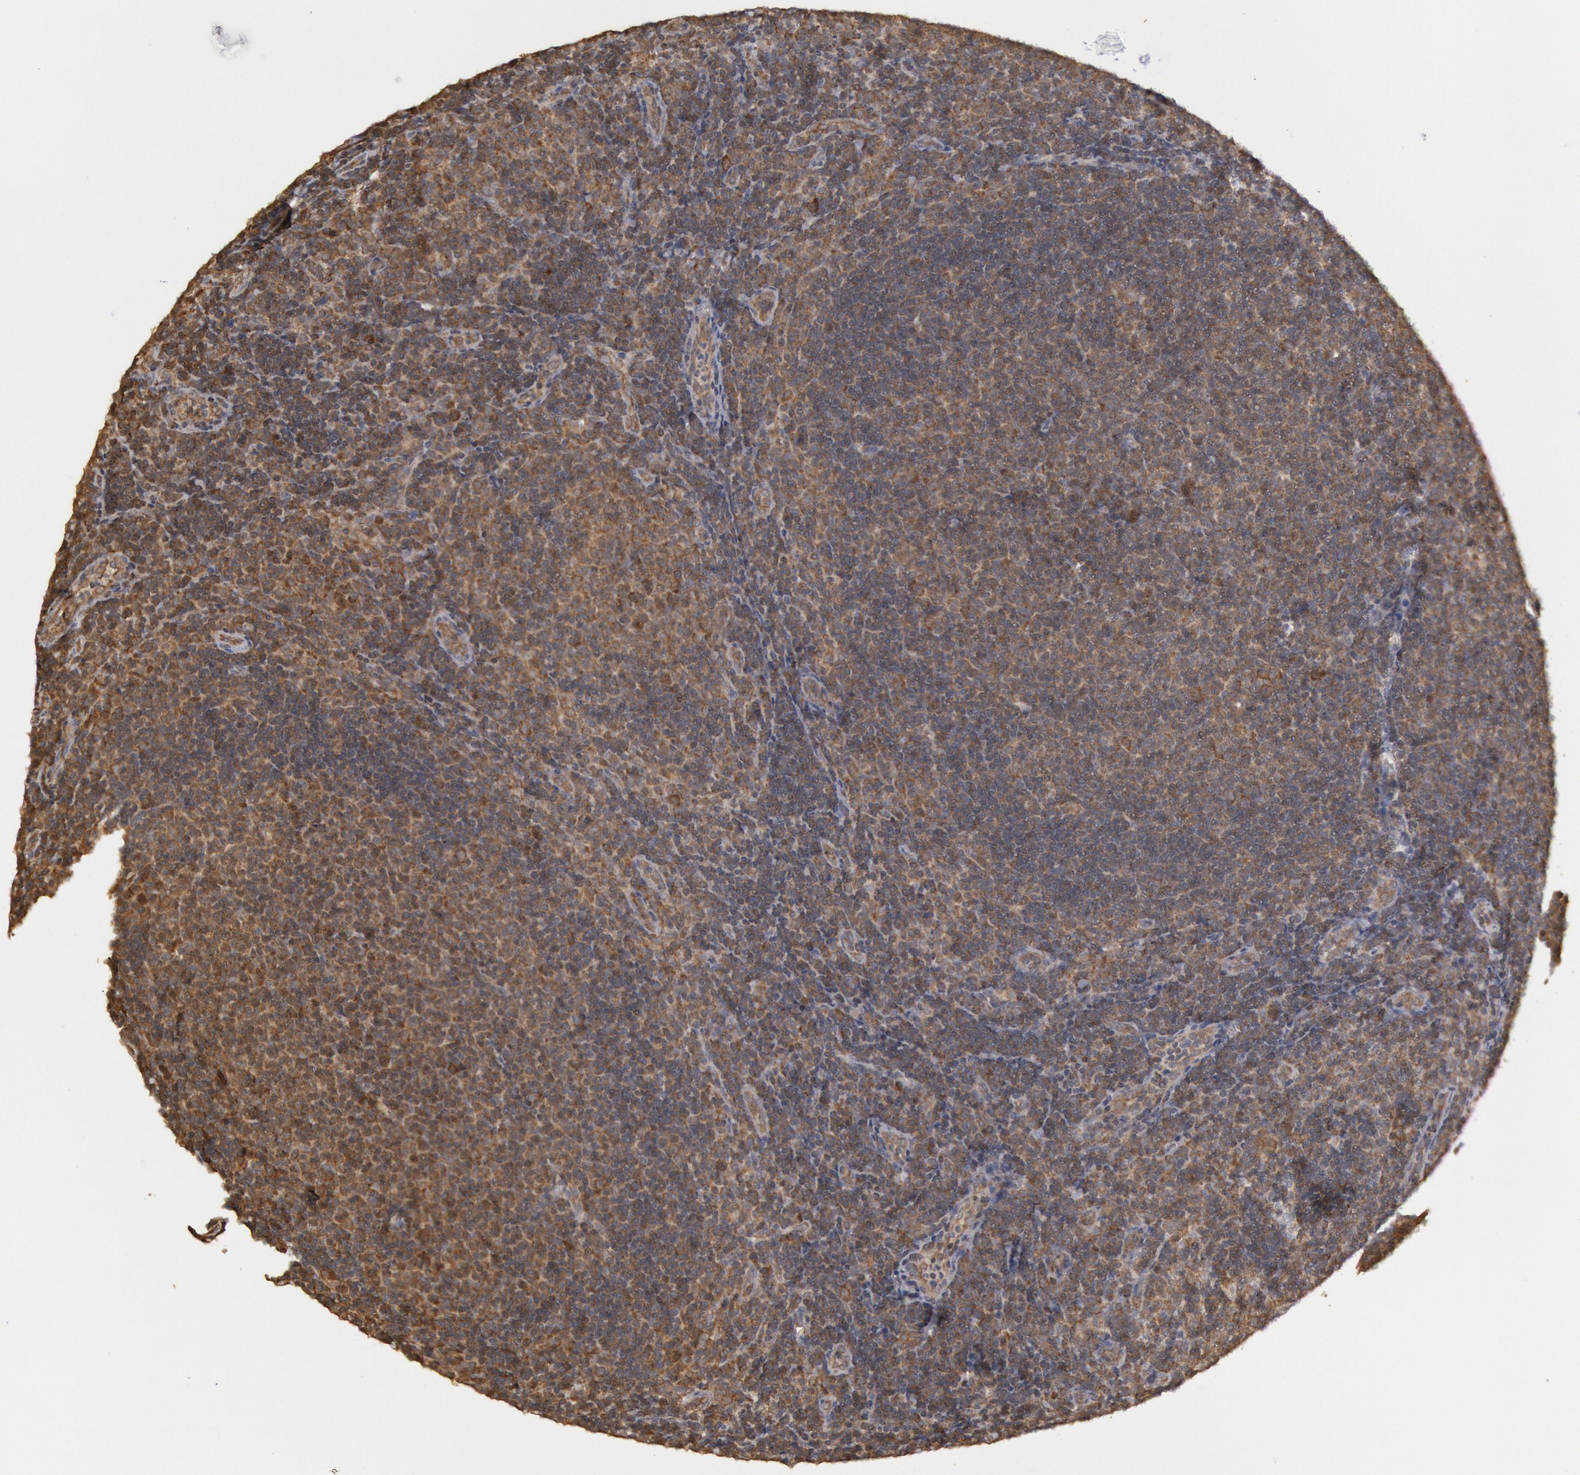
{"staining": {"intensity": "moderate", "quantity": "25%-75%", "location": "cytoplasmic/membranous,nuclear"}, "tissue": "lymphoma", "cell_type": "Tumor cells", "image_type": "cancer", "snomed": [{"axis": "morphology", "description": "Malignant lymphoma, non-Hodgkin's type, Low grade"}, {"axis": "topography", "description": "Lymph node"}], "caption": "Immunohistochemical staining of human malignant lymphoma, non-Hodgkin's type (low-grade) exhibits moderate cytoplasmic/membranous and nuclear protein staining in approximately 25%-75% of tumor cells. (Stains: DAB in brown, nuclei in blue, Microscopy: brightfield microscopy at high magnification).", "gene": "USP14", "patient": {"sex": "male", "age": 49}}